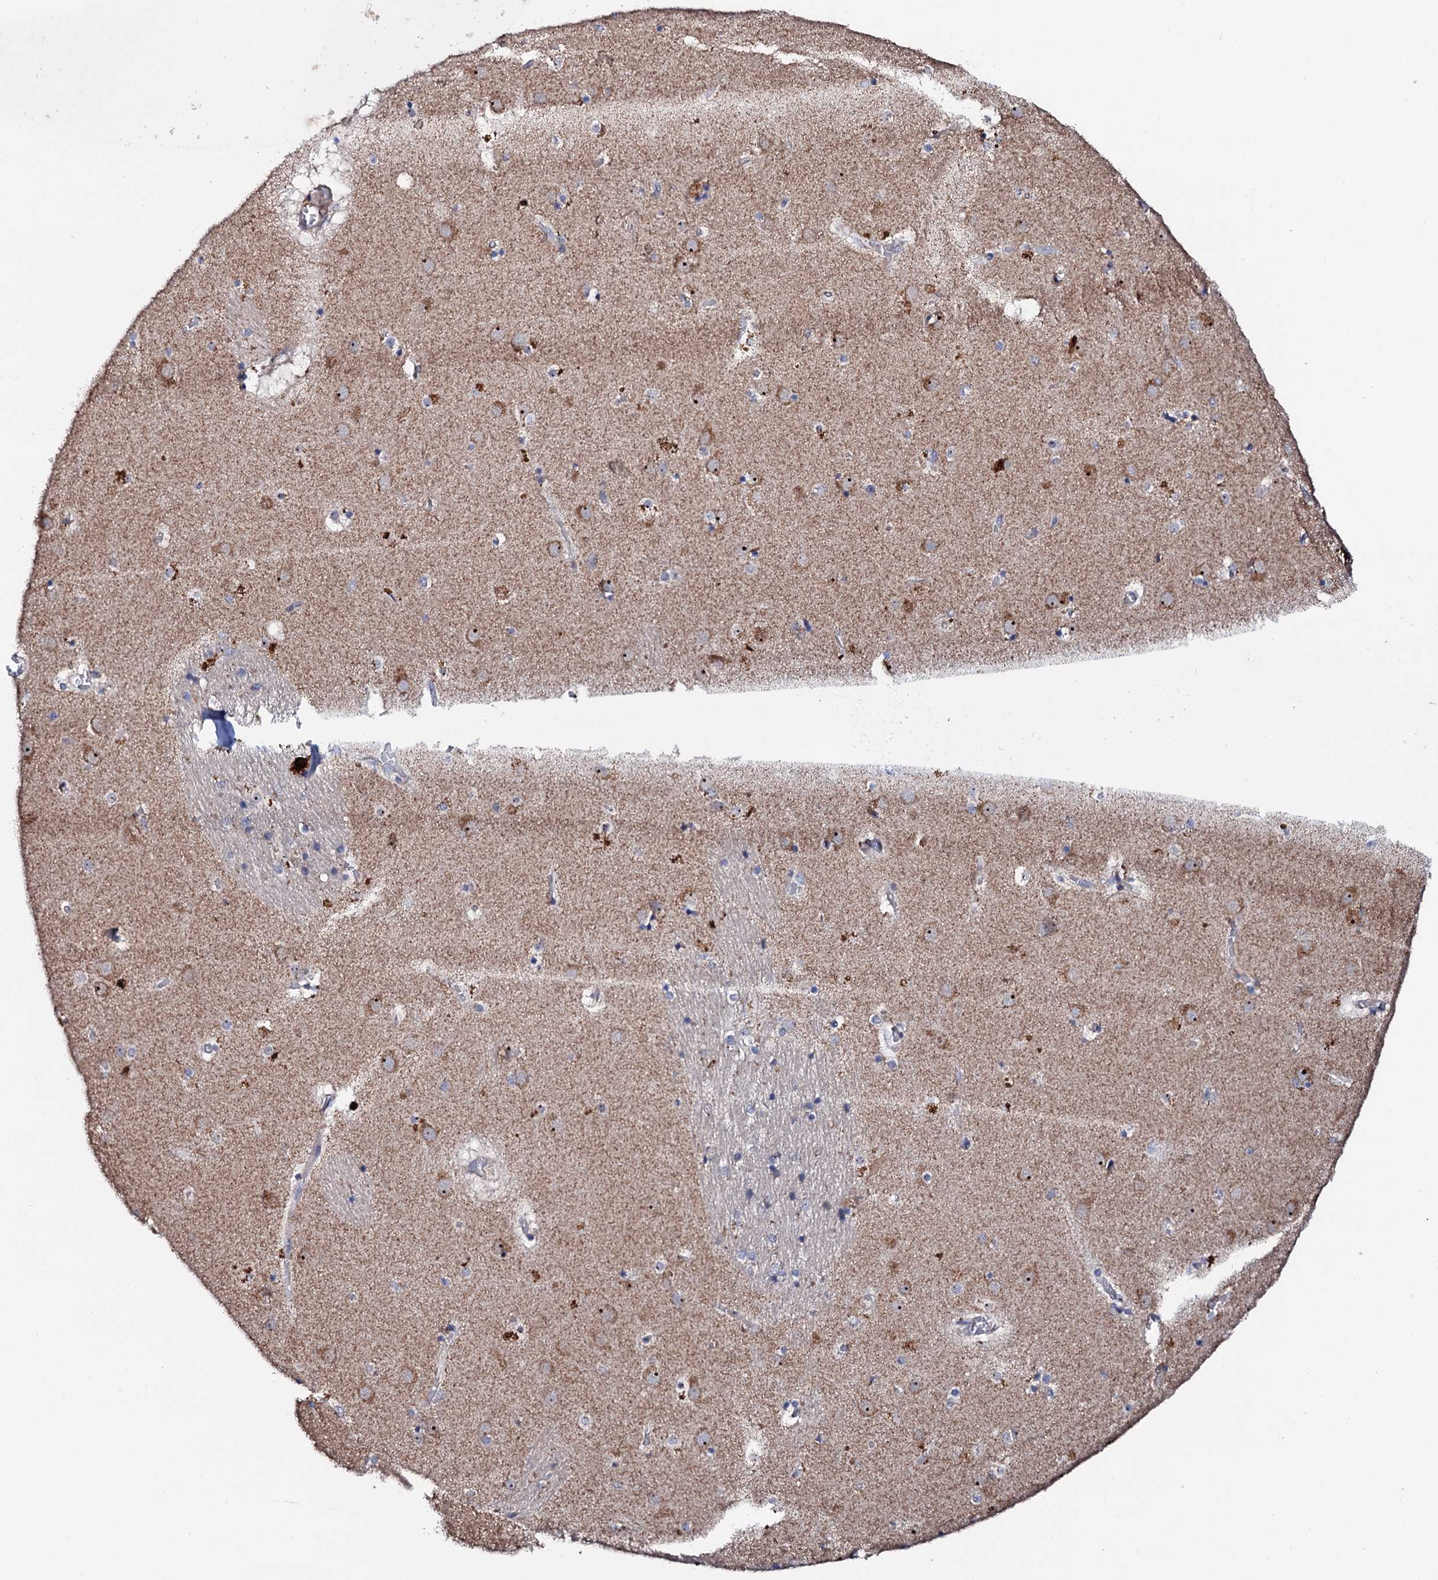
{"staining": {"intensity": "weak", "quantity": "<25%", "location": "cytoplasmic/membranous"}, "tissue": "caudate", "cell_type": "Glial cells", "image_type": "normal", "snomed": [{"axis": "morphology", "description": "Normal tissue, NOS"}, {"axis": "topography", "description": "Lateral ventricle wall"}], "caption": "Protein analysis of benign caudate shows no significant positivity in glial cells.", "gene": "GTPBP4", "patient": {"sex": "male", "age": 70}}